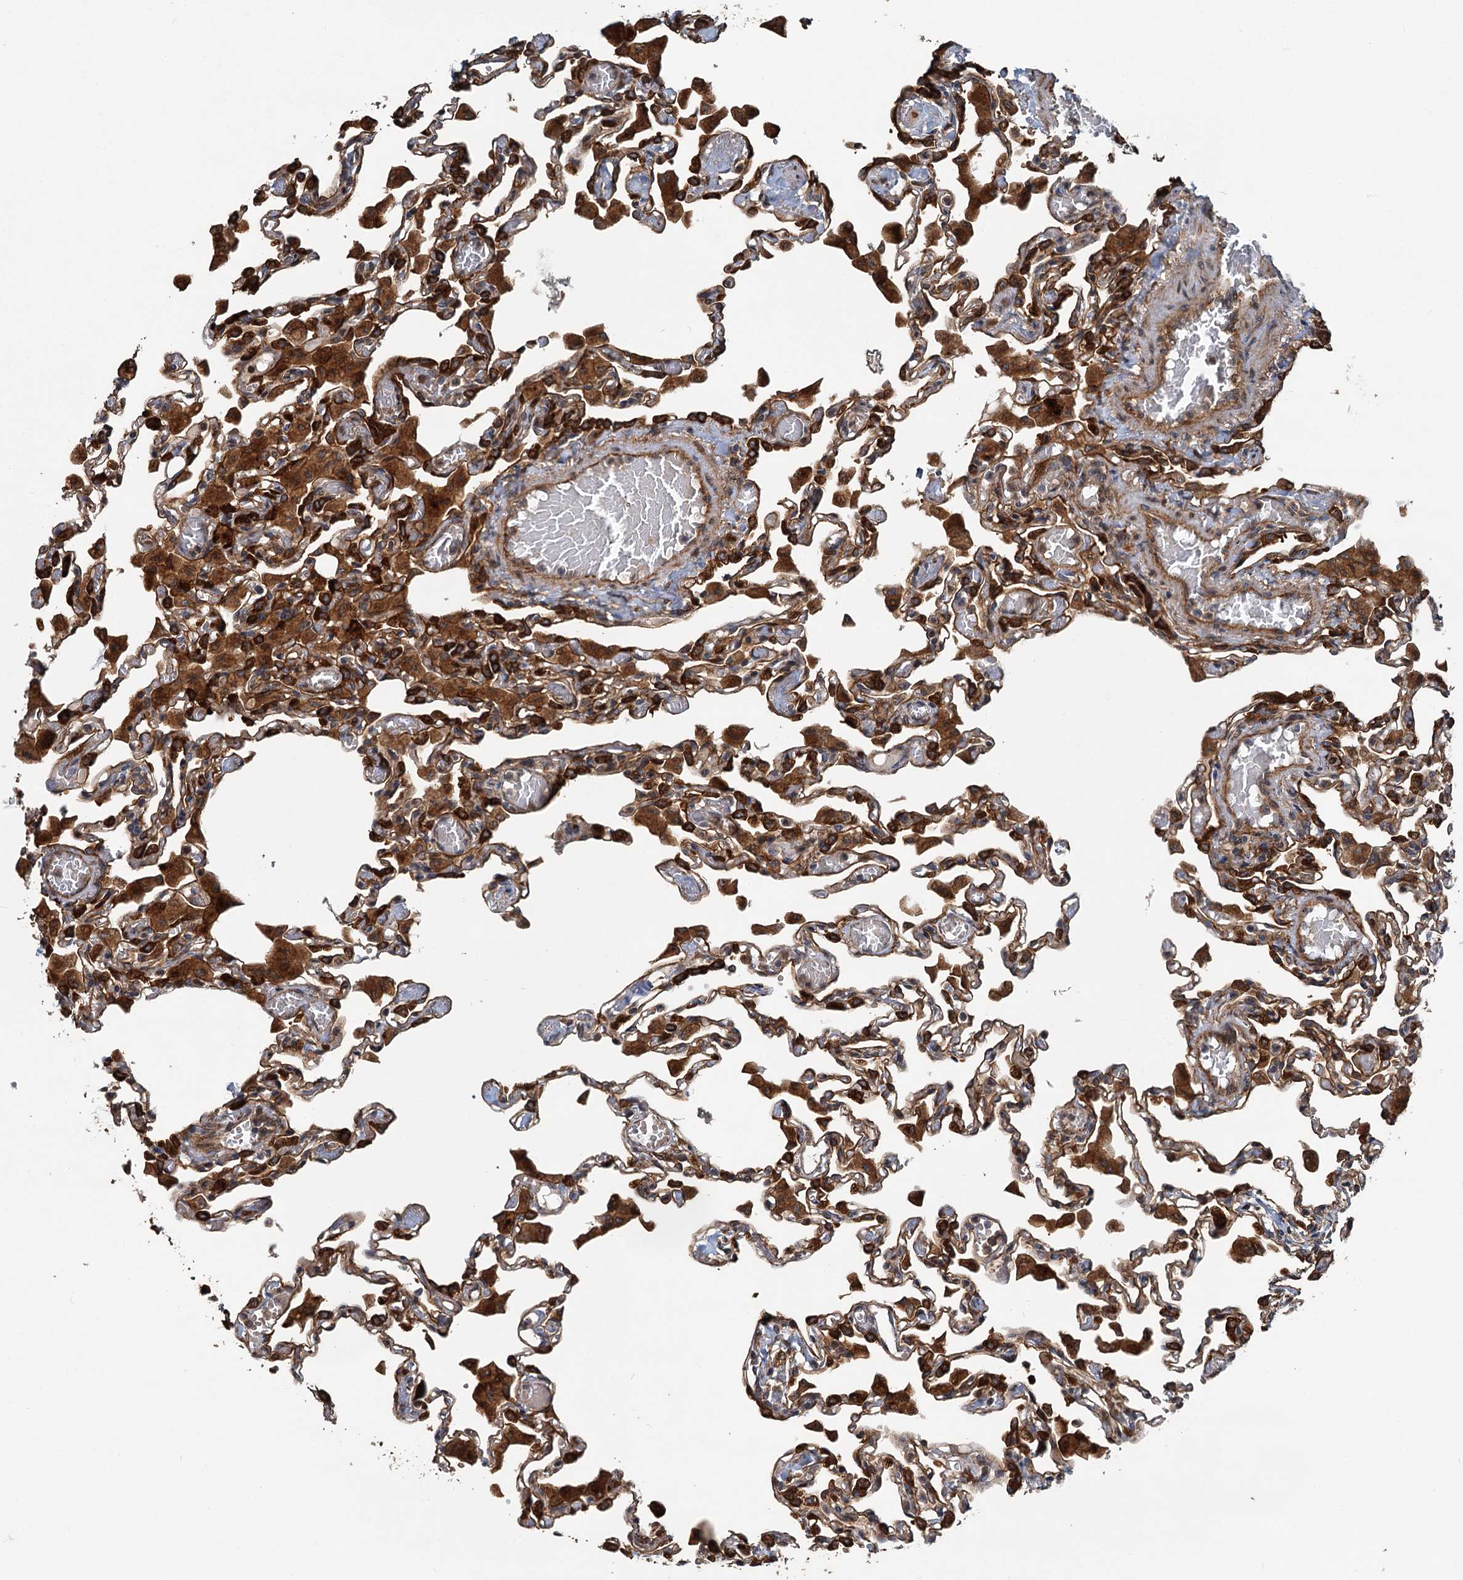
{"staining": {"intensity": "strong", "quantity": "25%-75%", "location": "cytoplasmic/membranous"}, "tissue": "lung", "cell_type": "Alveolar cells", "image_type": "normal", "snomed": [{"axis": "morphology", "description": "Normal tissue, NOS"}, {"axis": "topography", "description": "Bronchus"}, {"axis": "topography", "description": "Lung"}], "caption": "Alveolar cells exhibit high levels of strong cytoplasmic/membranous expression in about 25%-75% of cells in unremarkable human lung. The staining was performed using DAB (3,3'-diaminobenzidine) to visualize the protein expression in brown, while the nuclei were stained in blue with hematoxylin (Magnification: 20x).", "gene": "LRRK2", "patient": {"sex": "female", "age": 49}}